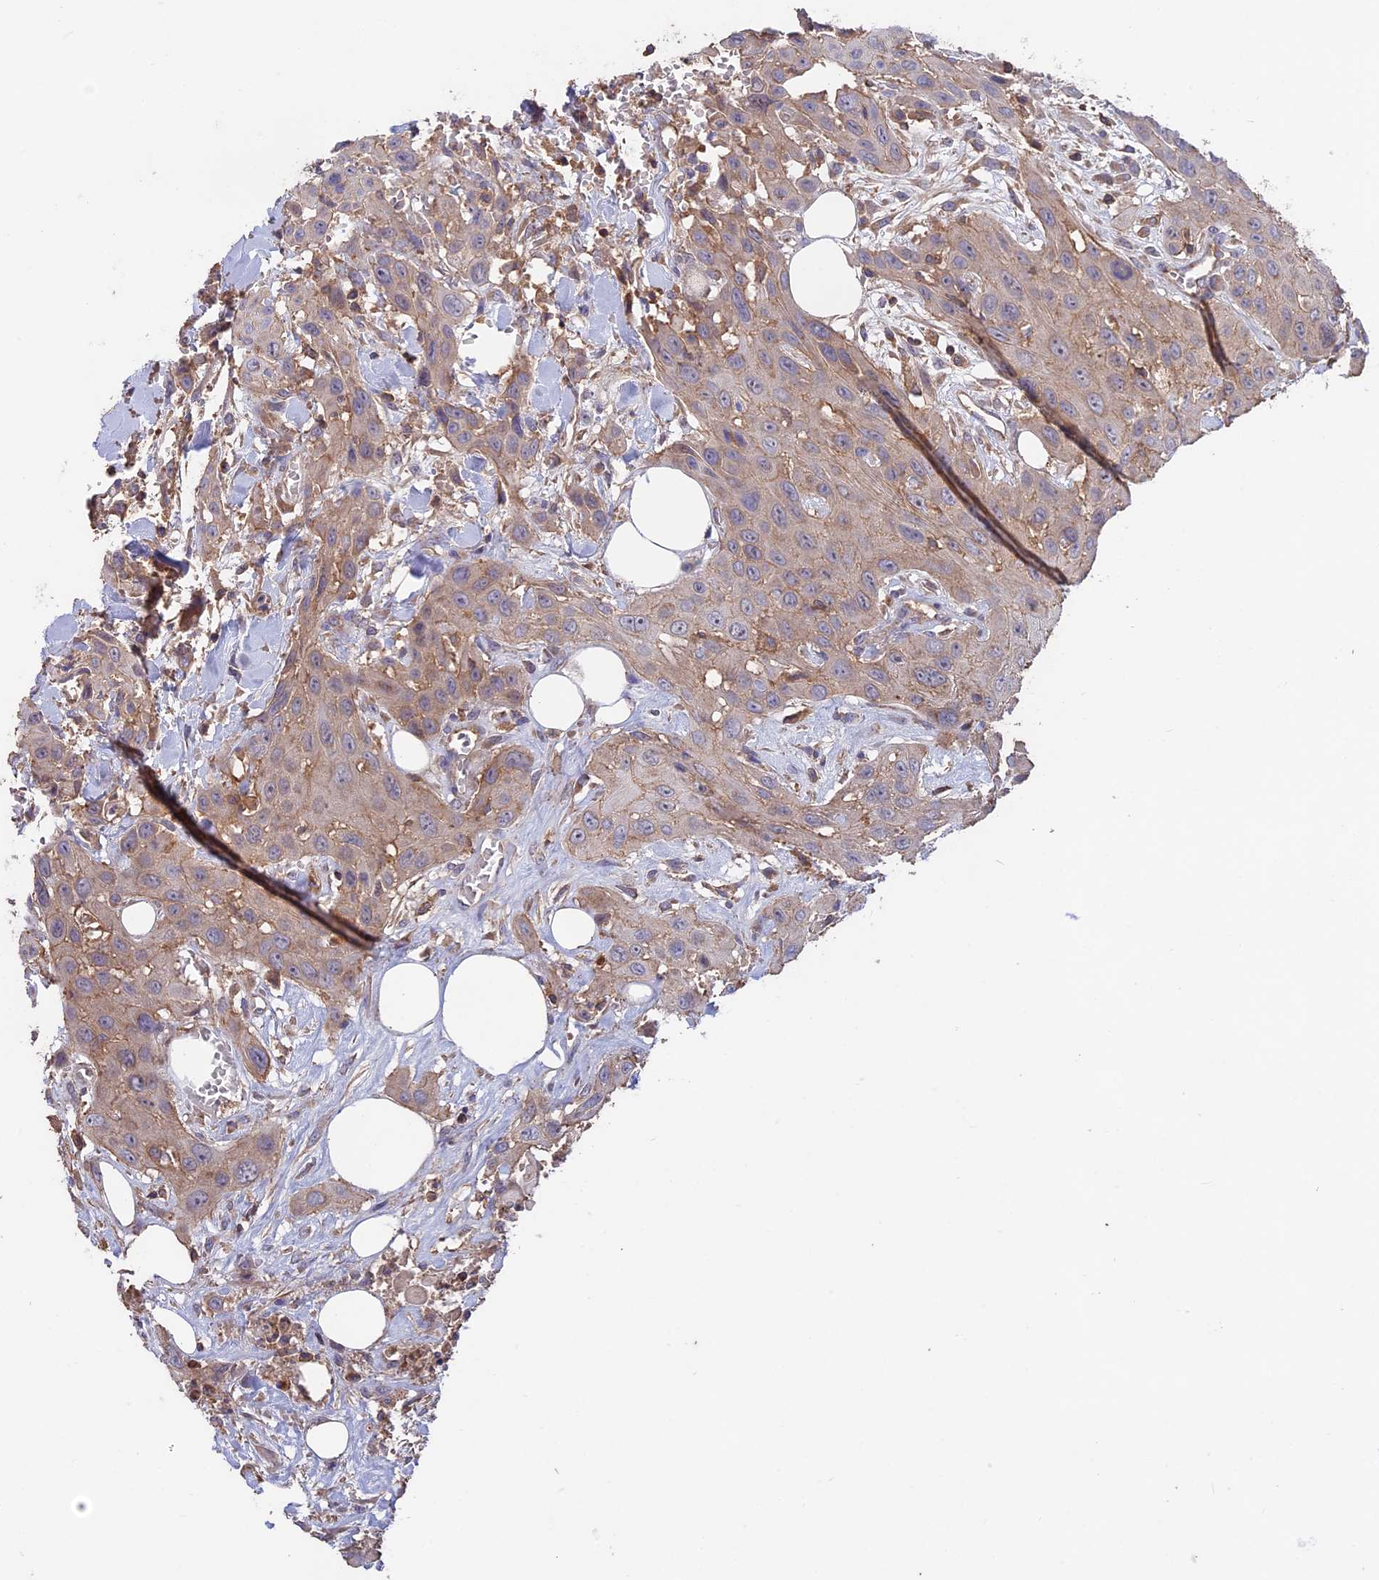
{"staining": {"intensity": "moderate", "quantity": ">75%", "location": "cytoplasmic/membranous"}, "tissue": "head and neck cancer", "cell_type": "Tumor cells", "image_type": "cancer", "snomed": [{"axis": "morphology", "description": "Squamous cell carcinoma, NOS"}, {"axis": "topography", "description": "Head-Neck"}], "caption": "Tumor cells reveal moderate cytoplasmic/membranous staining in approximately >75% of cells in squamous cell carcinoma (head and neck).", "gene": "NUDT8", "patient": {"sex": "male", "age": 81}}